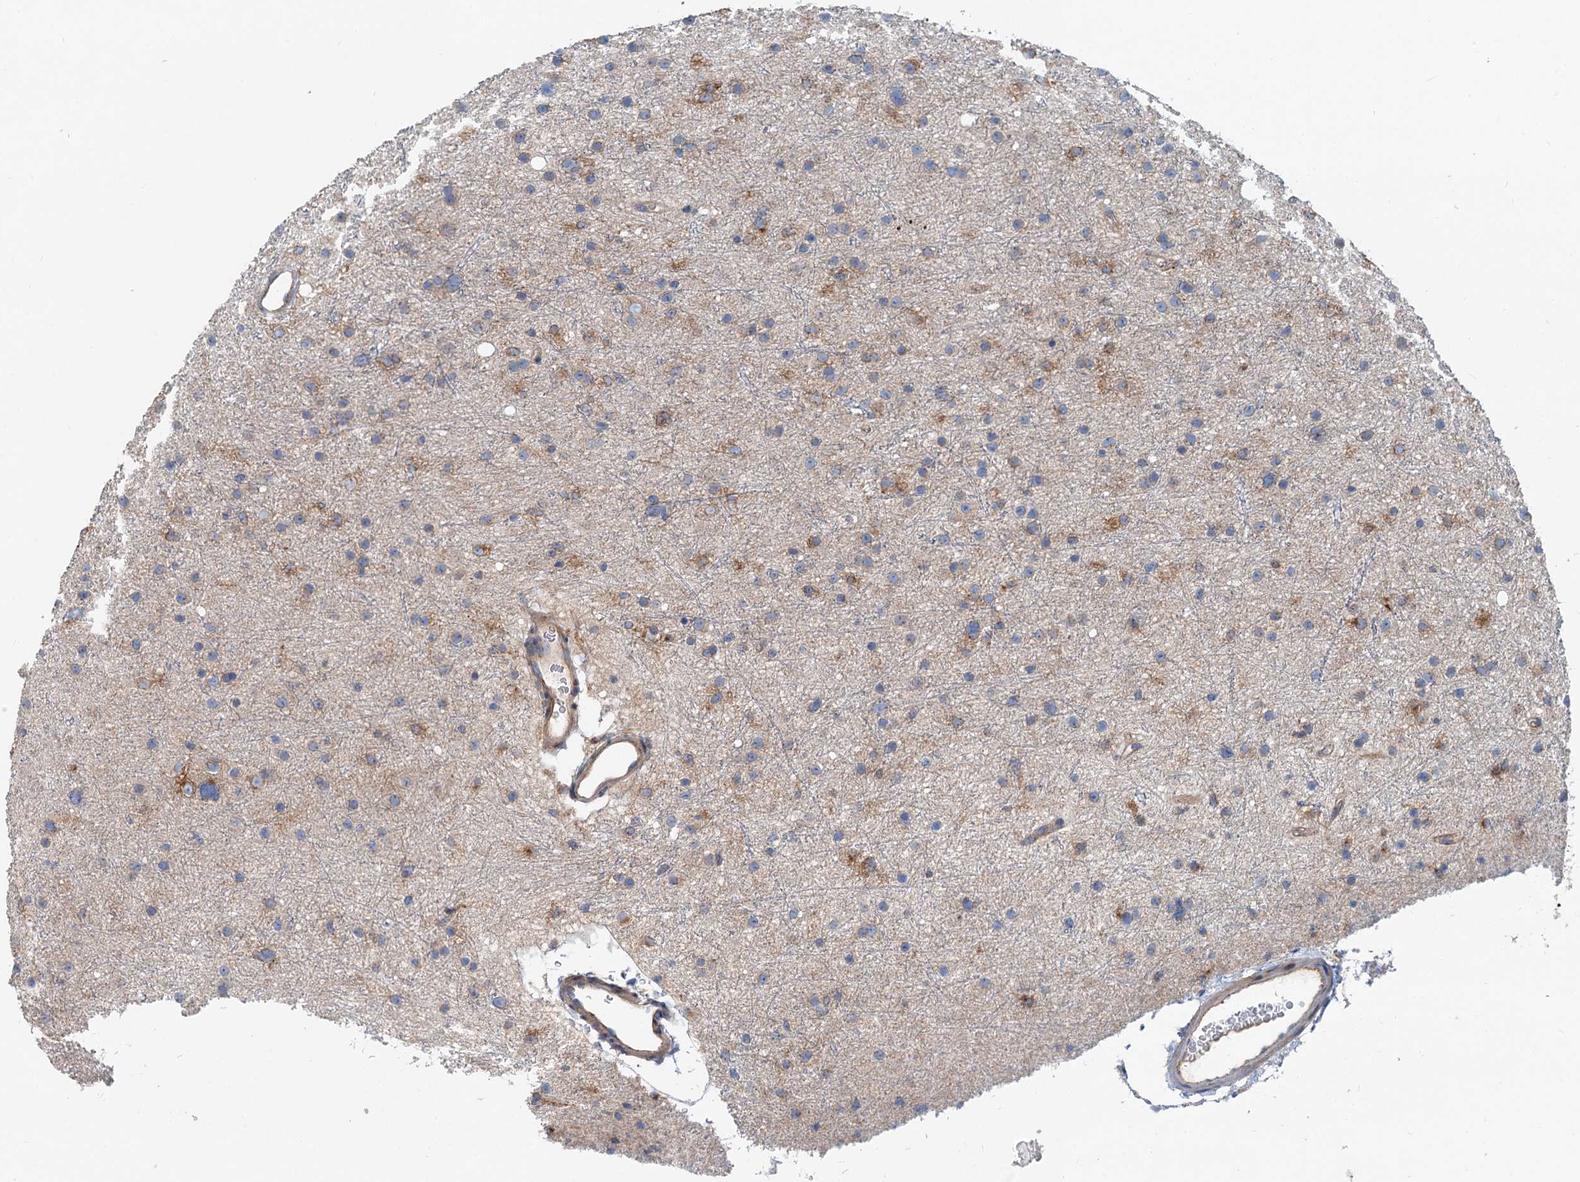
{"staining": {"intensity": "moderate", "quantity": "25%-75%", "location": "cytoplasmic/membranous"}, "tissue": "glioma", "cell_type": "Tumor cells", "image_type": "cancer", "snomed": [{"axis": "morphology", "description": "Glioma, malignant, Low grade"}, {"axis": "topography", "description": "Cerebral cortex"}], "caption": "Immunohistochemistry micrograph of neoplastic tissue: human glioma stained using immunohistochemistry (IHC) shows medium levels of moderate protein expression localized specifically in the cytoplasmic/membranous of tumor cells, appearing as a cytoplasmic/membranous brown color.", "gene": "ANKRD26", "patient": {"sex": "female", "age": 39}}